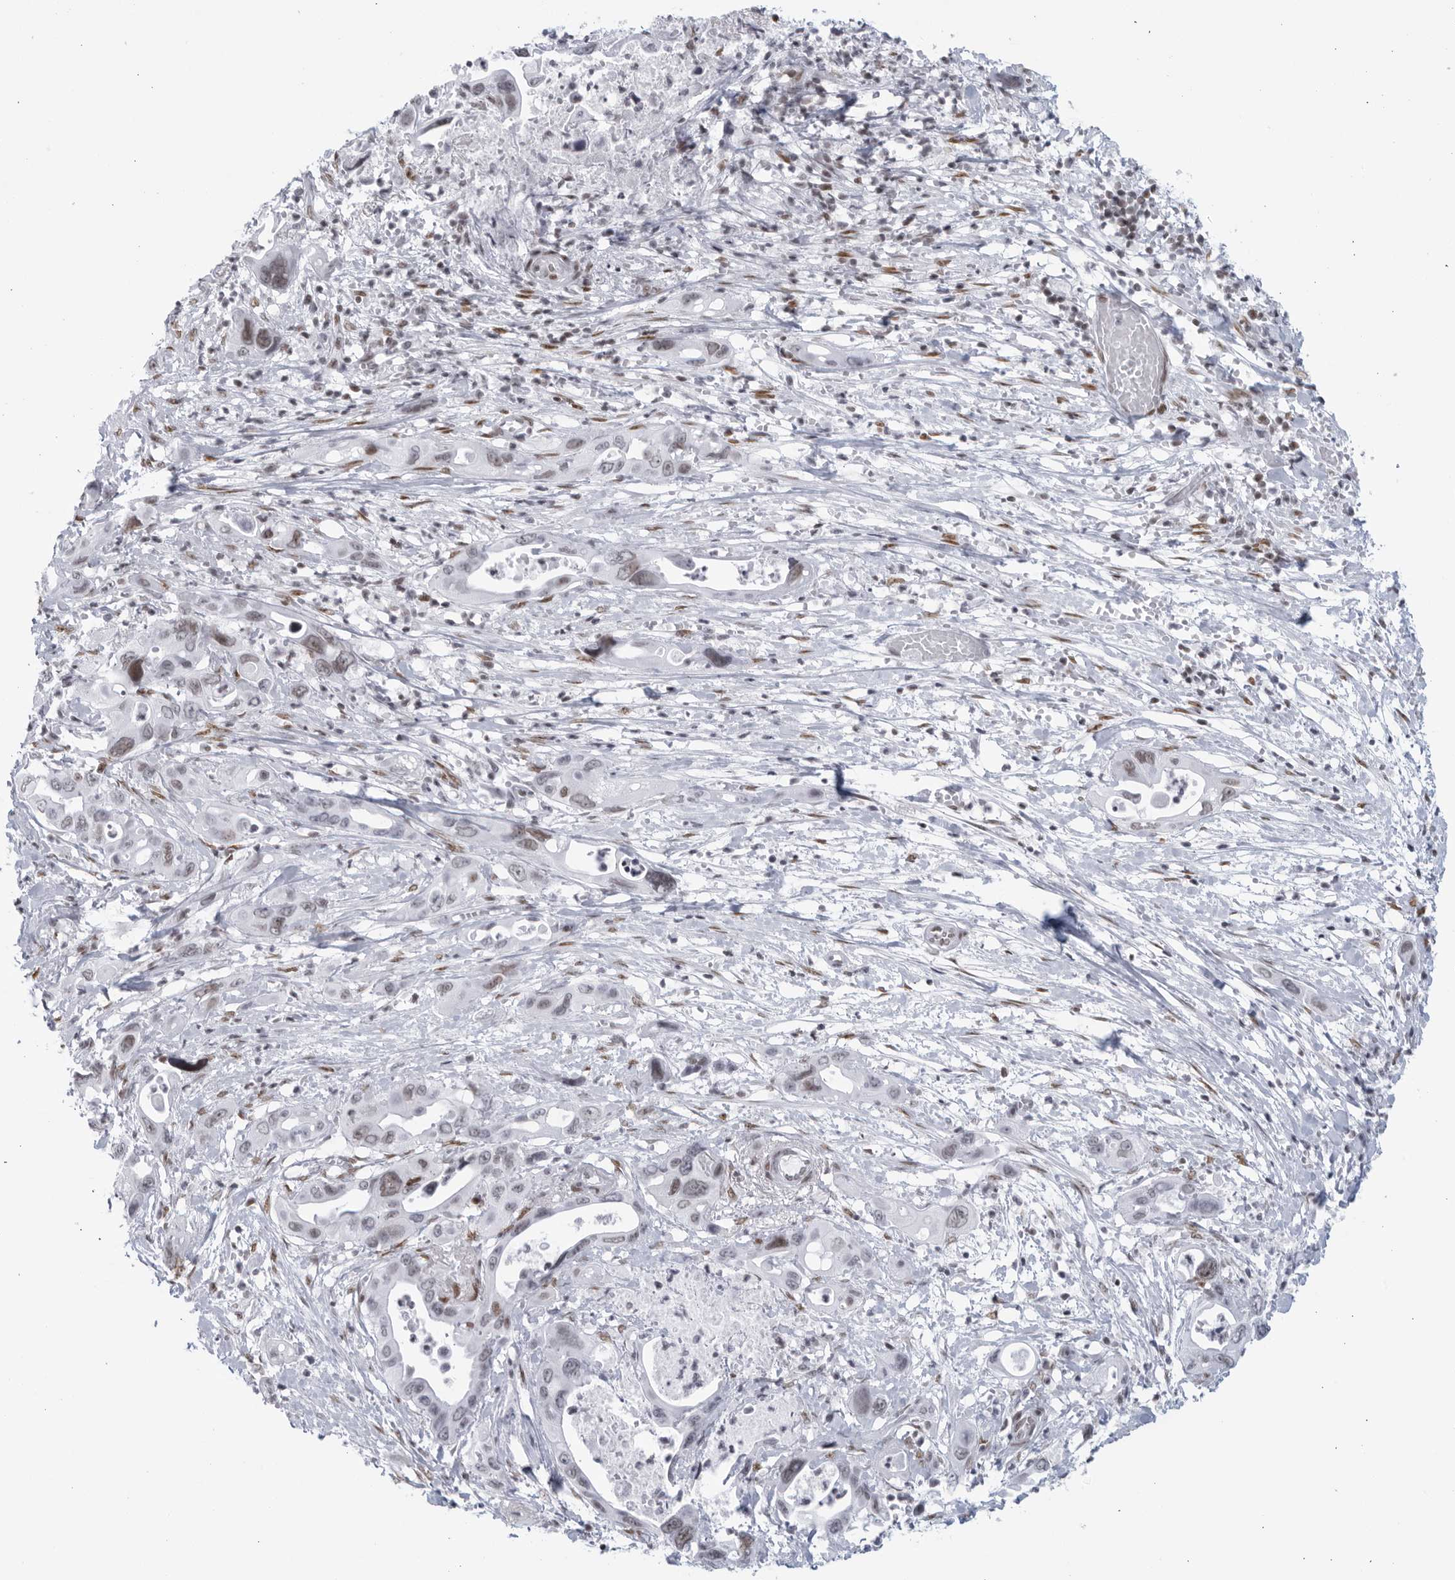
{"staining": {"intensity": "weak", "quantity": "25%-75%", "location": "nuclear"}, "tissue": "pancreatic cancer", "cell_type": "Tumor cells", "image_type": "cancer", "snomed": [{"axis": "morphology", "description": "Adenocarcinoma, NOS"}, {"axis": "topography", "description": "Pancreas"}], "caption": "IHC of pancreatic adenocarcinoma displays low levels of weak nuclear positivity in approximately 25%-75% of tumor cells.", "gene": "HP1BP3", "patient": {"sex": "male", "age": 66}}